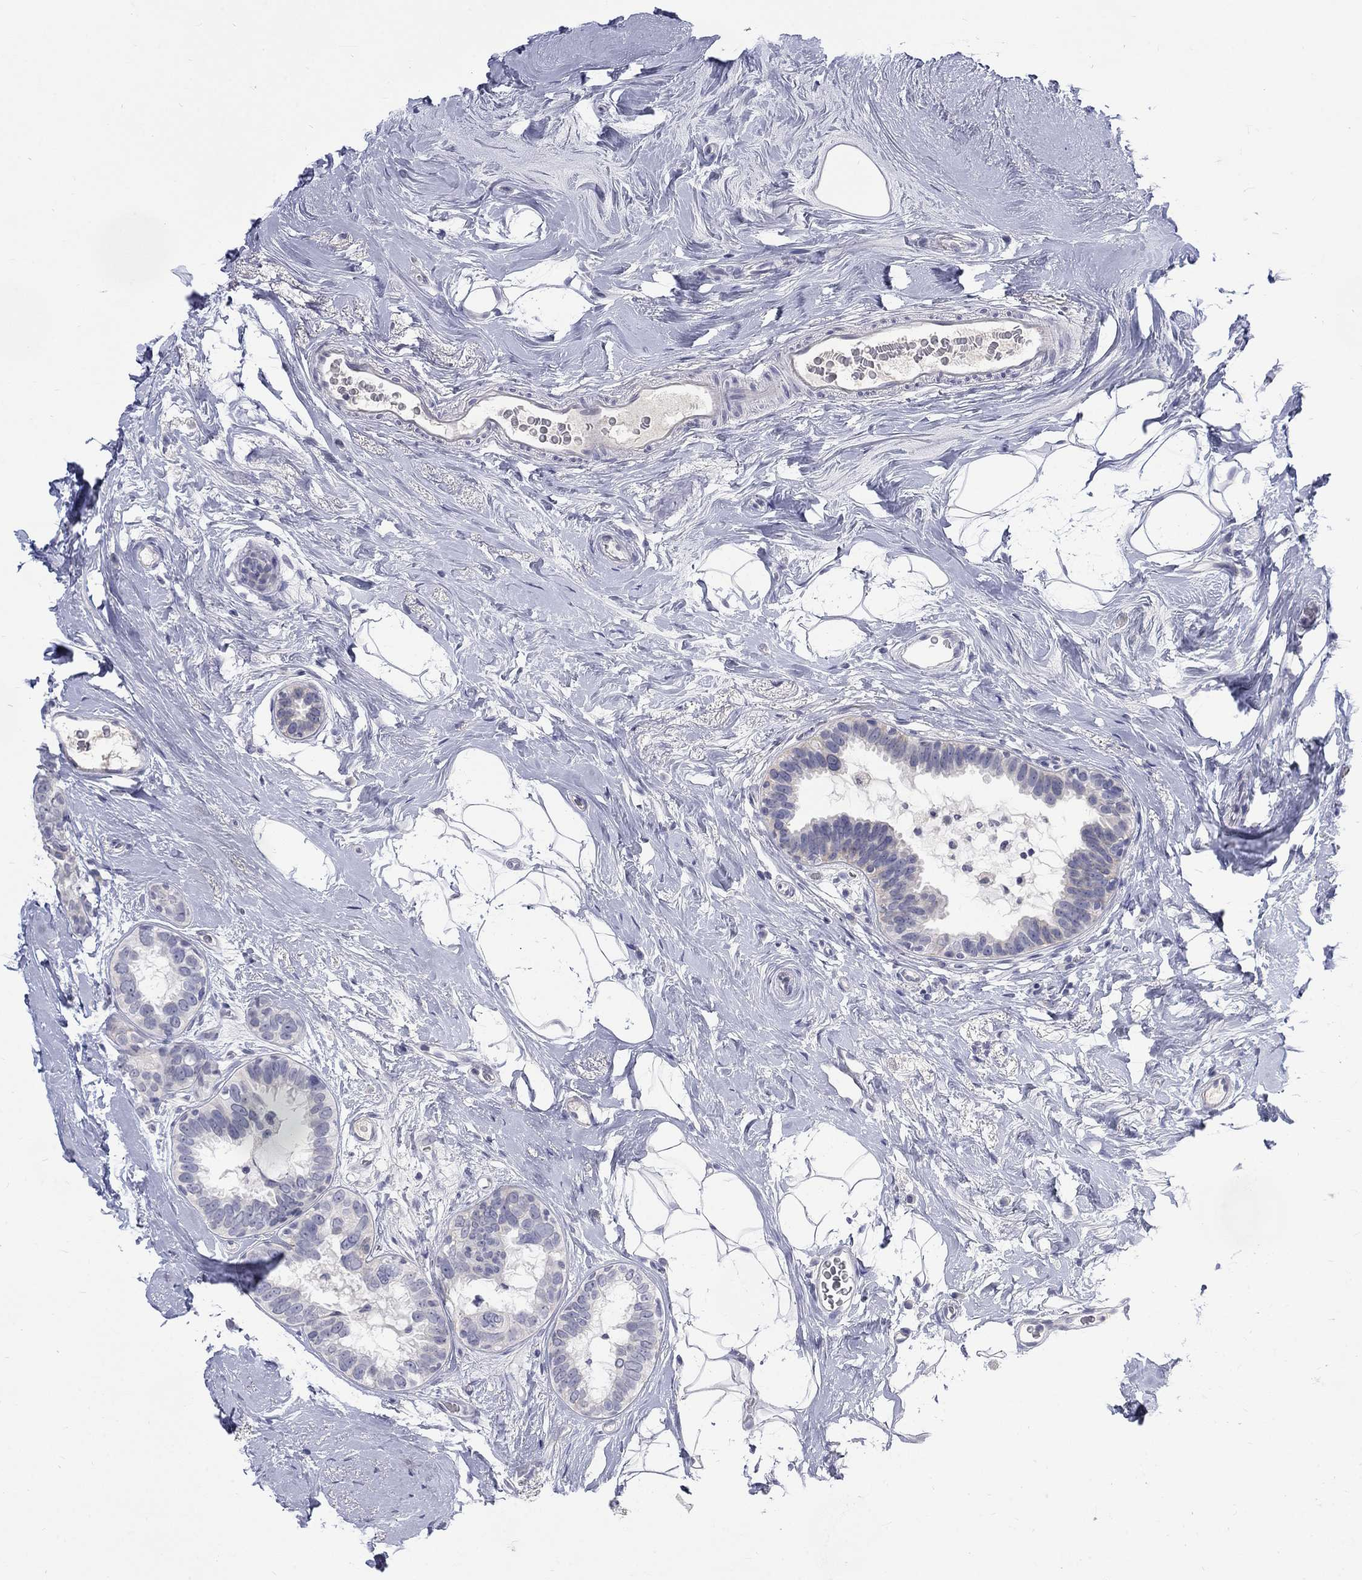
{"staining": {"intensity": "negative", "quantity": "none", "location": "none"}, "tissue": "breast cancer", "cell_type": "Tumor cells", "image_type": "cancer", "snomed": [{"axis": "morphology", "description": "Duct carcinoma"}, {"axis": "topography", "description": "Breast"}], "caption": "Tumor cells are negative for brown protein staining in breast cancer (infiltrating ductal carcinoma).", "gene": "CTNND2", "patient": {"sex": "female", "age": 55}}